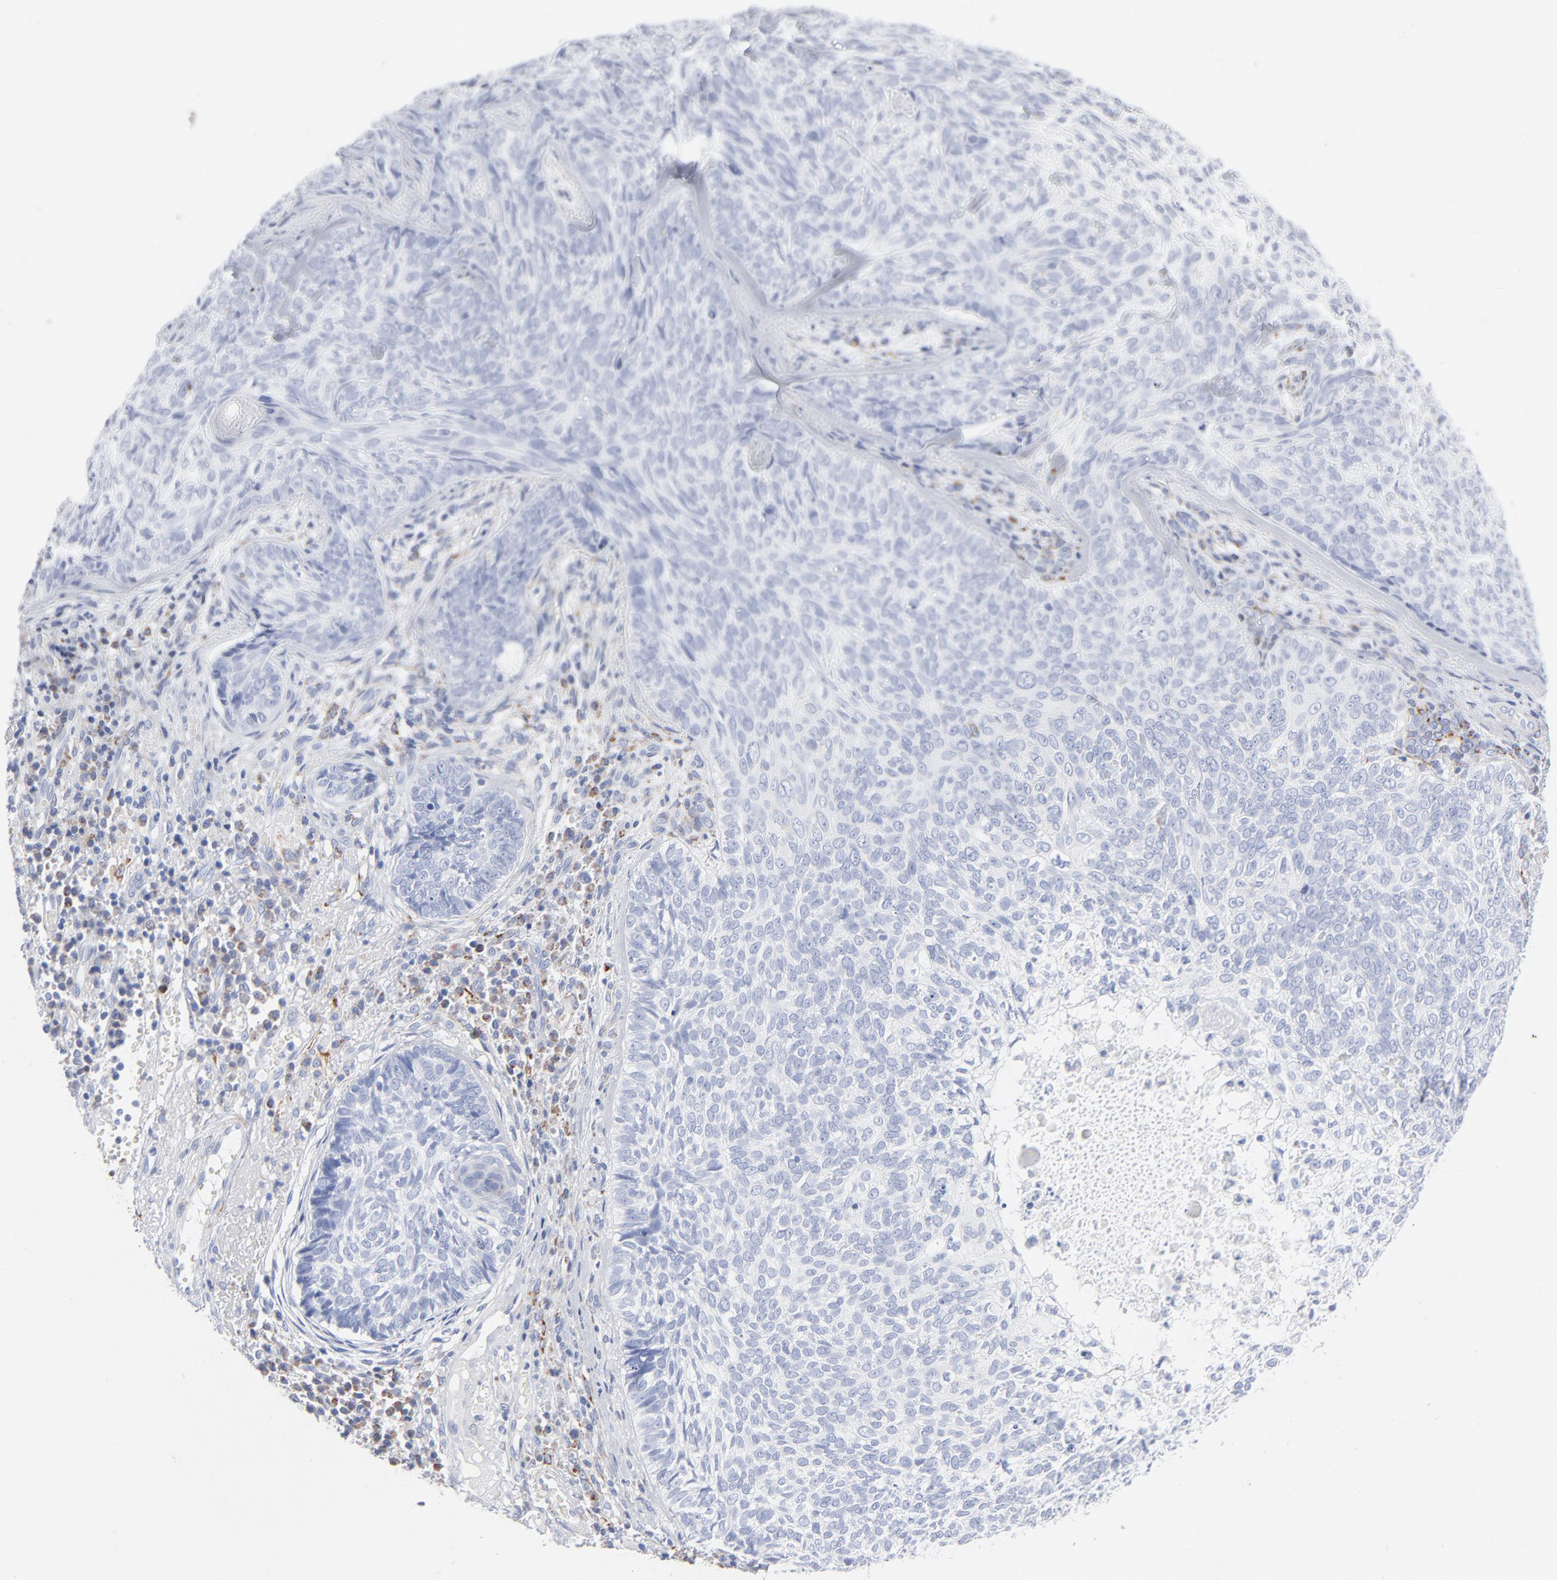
{"staining": {"intensity": "negative", "quantity": "none", "location": "none"}, "tissue": "skin cancer", "cell_type": "Tumor cells", "image_type": "cancer", "snomed": [{"axis": "morphology", "description": "Basal cell carcinoma"}, {"axis": "topography", "description": "Skin"}], "caption": "Skin basal cell carcinoma stained for a protein using IHC shows no expression tumor cells.", "gene": "CHCHD10", "patient": {"sex": "male", "age": 72}}